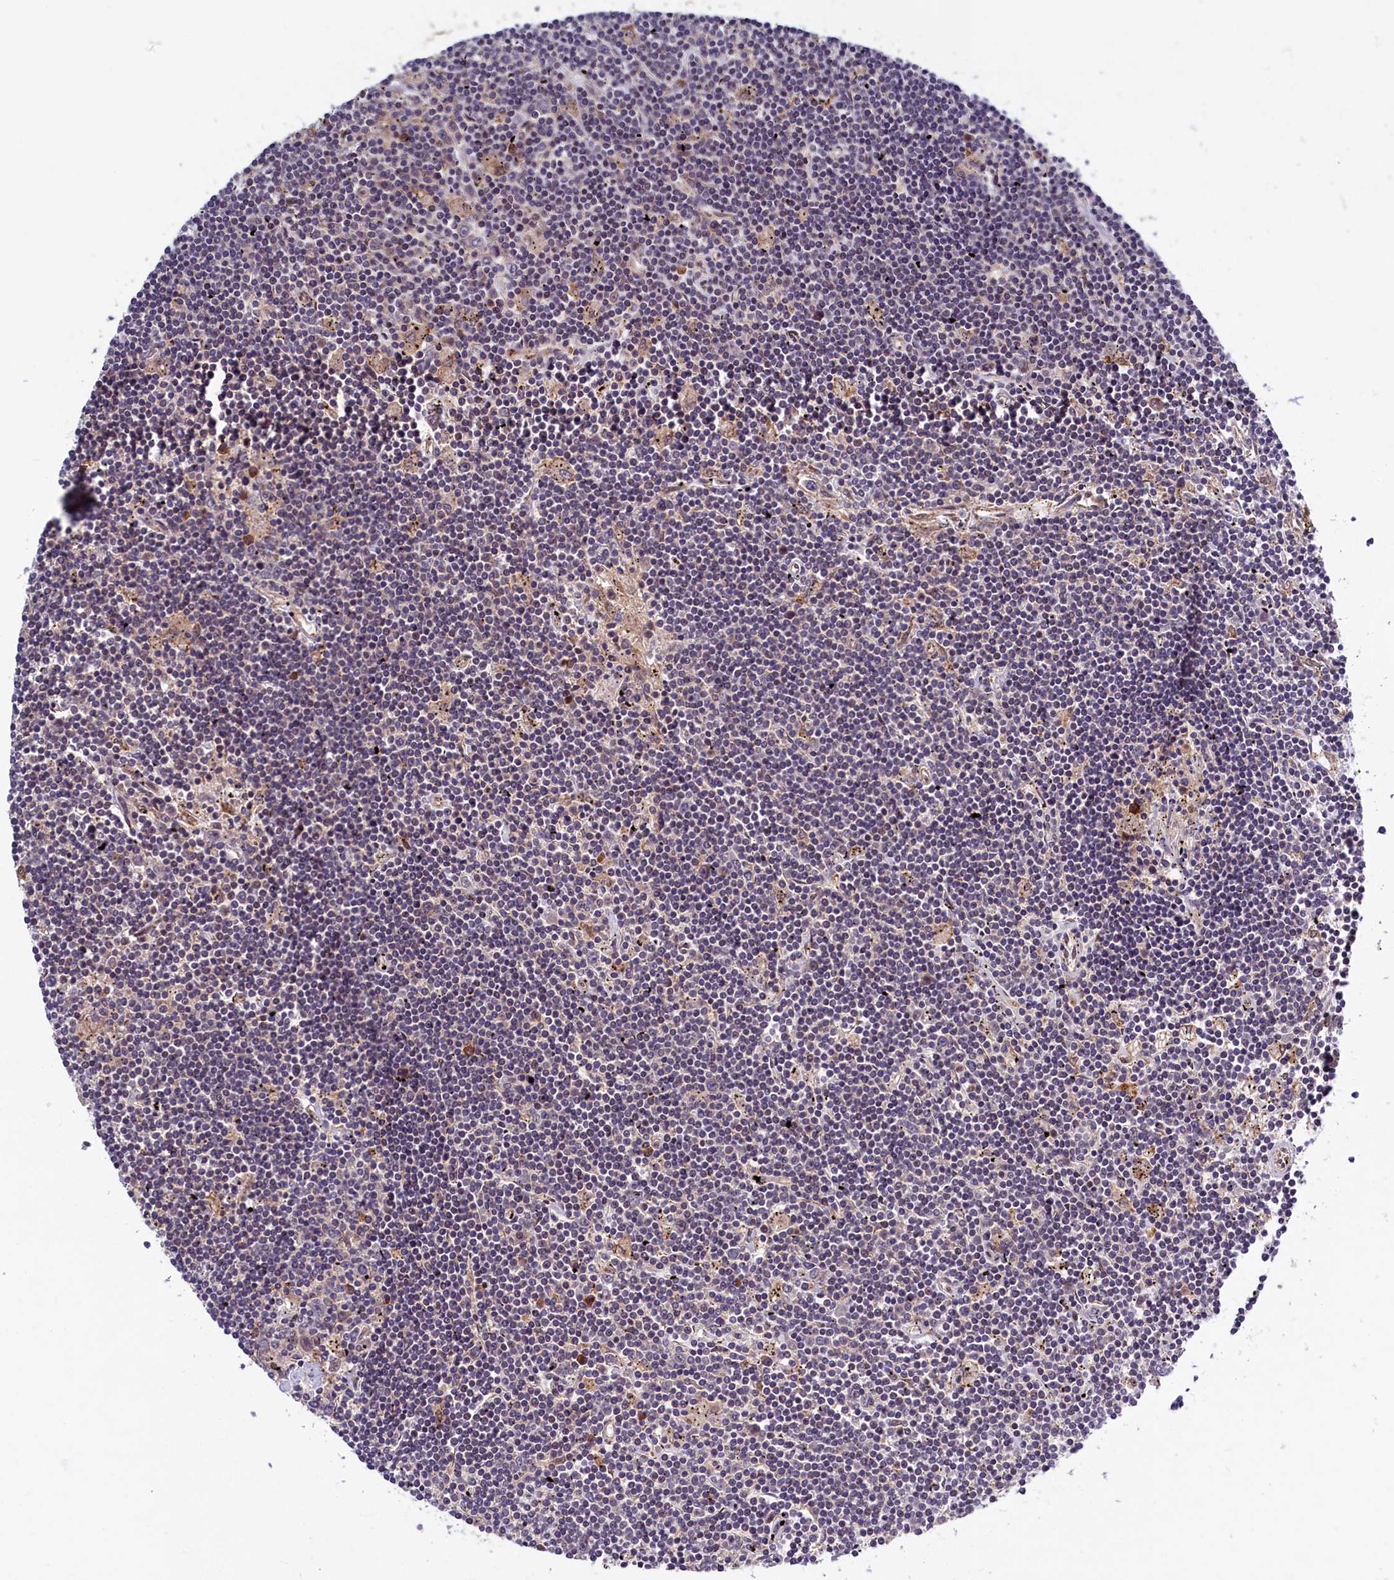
{"staining": {"intensity": "negative", "quantity": "none", "location": "none"}, "tissue": "lymphoma", "cell_type": "Tumor cells", "image_type": "cancer", "snomed": [{"axis": "morphology", "description": "Malignant lymphoma, non-Hodgkin's type, Low grade"}, {"axis": "topography", "description": "Spleen"}], "caption": "Immunohistochemistry image of human lymphoma stained for a protein (brown), which displays no positivity in tumor cells. Nuclei are stained in blue.", "gene": "SLC16A14", "patient": {"sex": "male", "age": 76}}